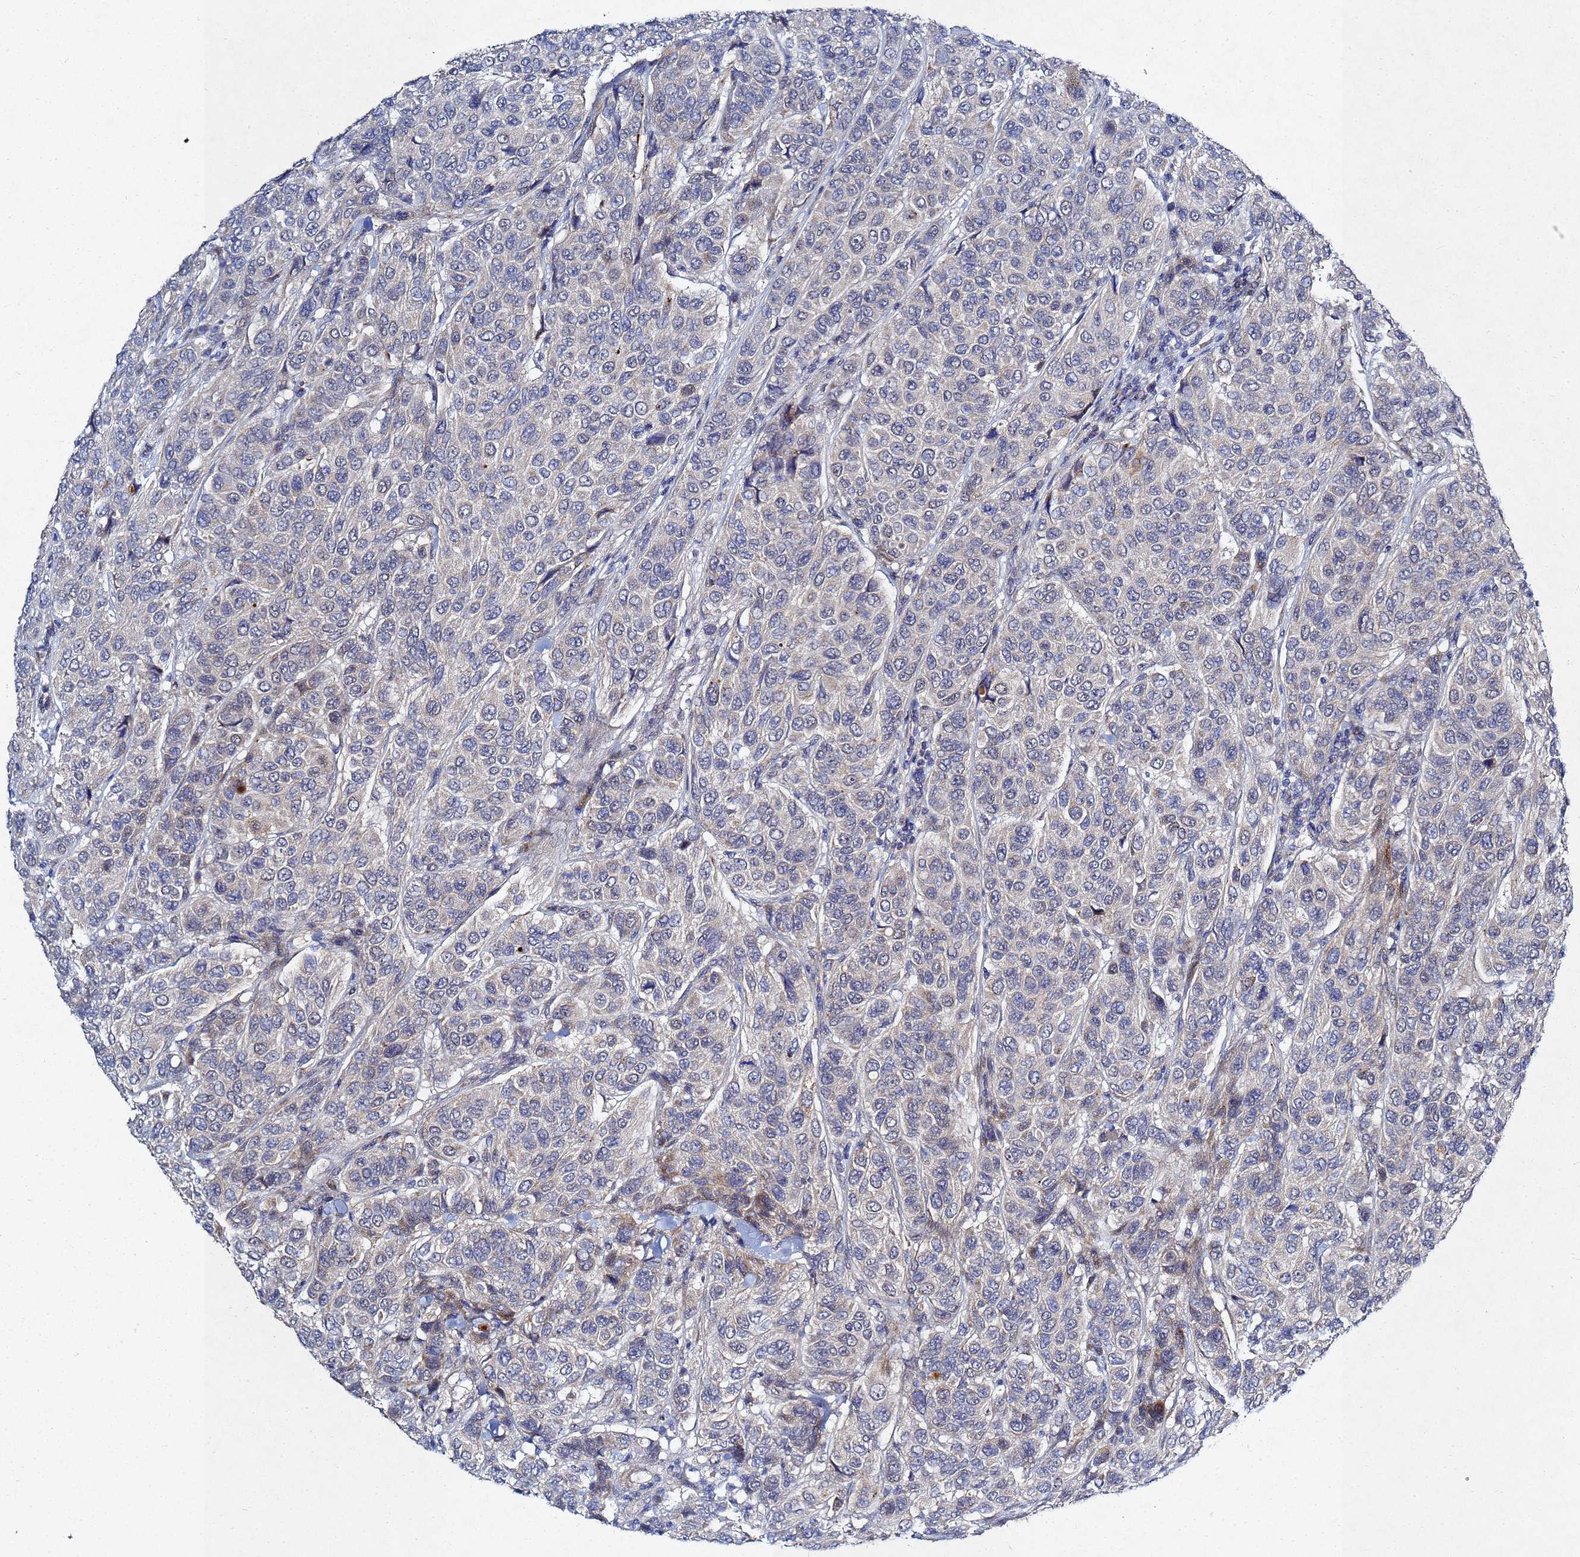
{"staining": {"intensity": "negative", "quantity": "none", "location": "none"}, "tissue": "breast cancer", "cell_type": "Tumor cells", "image_type": "cancer", "snomed": [{"axis": "morphology", "description": "Duct carcinoma"}, {"axis": "topography", "description": "Breast"}], "caption": "The micrograph displays no significant expression in tumor cells of intraductal carcinoma (breast).", "gene": "TNPO2", "patient": {"sex": "female", "age": 55}}